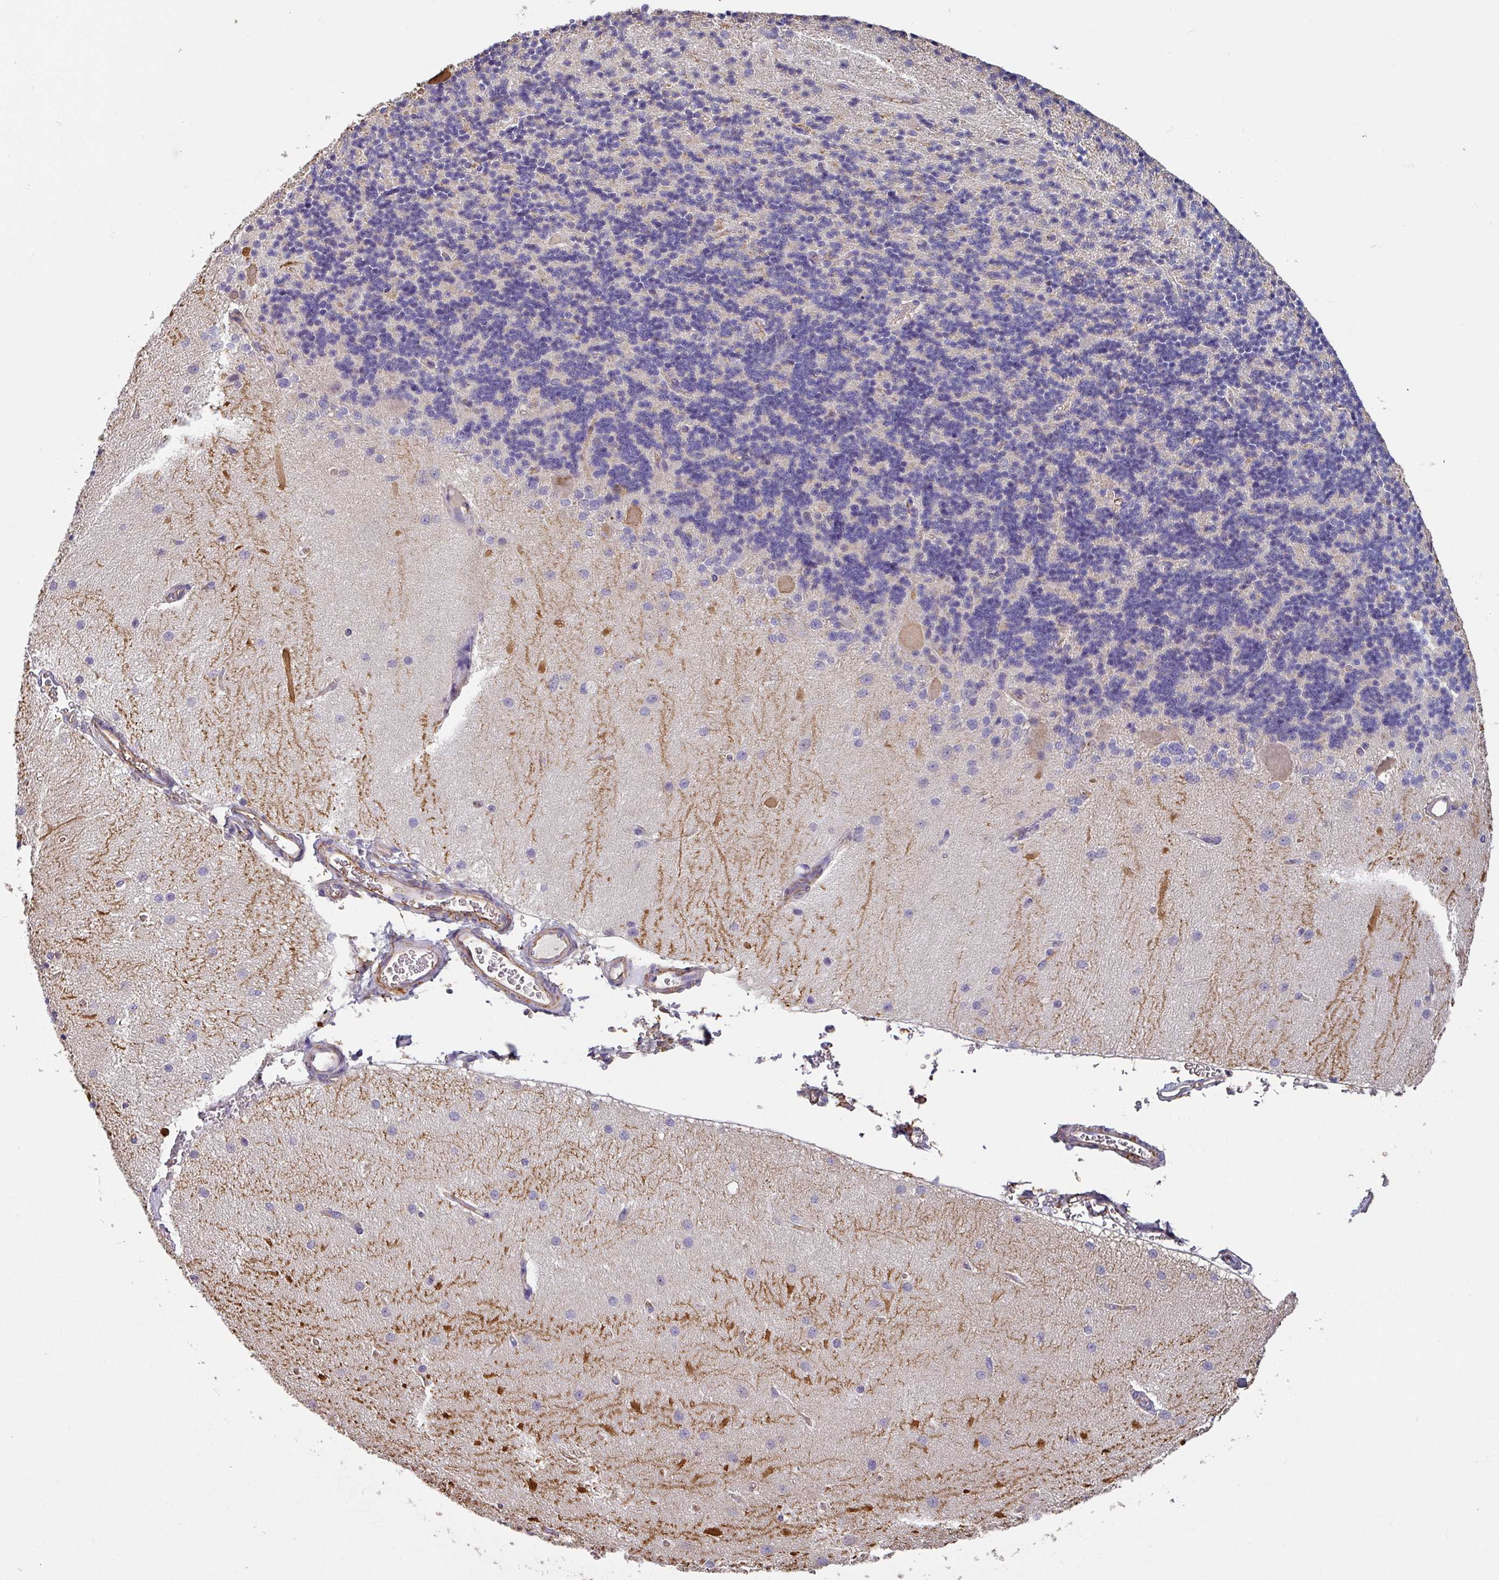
{"staining": {"intensity": "moderate", "quantity": "25%-75%", "location": "cytoplasmic/membranous"}, "tissue": "cerebellum", "cell_type": "Cells in granular layer", "image_type": "normal", "snomed": [{"axis": "morphology", "description": "Normal tissue, NOS"}, {"axis": "topography", "description": "Cerebellum"}], "caption": "Protein expression analysis of unremarkable cerebellum shows moderate cytoplasmic/membranous positivity in about 25%-75% of cells in granular layer. (DAB = brown stain, brightfield microscopy at high magnification).", "gene": "ZNF280C", "patient": {"sex": "female", "age": 29}}